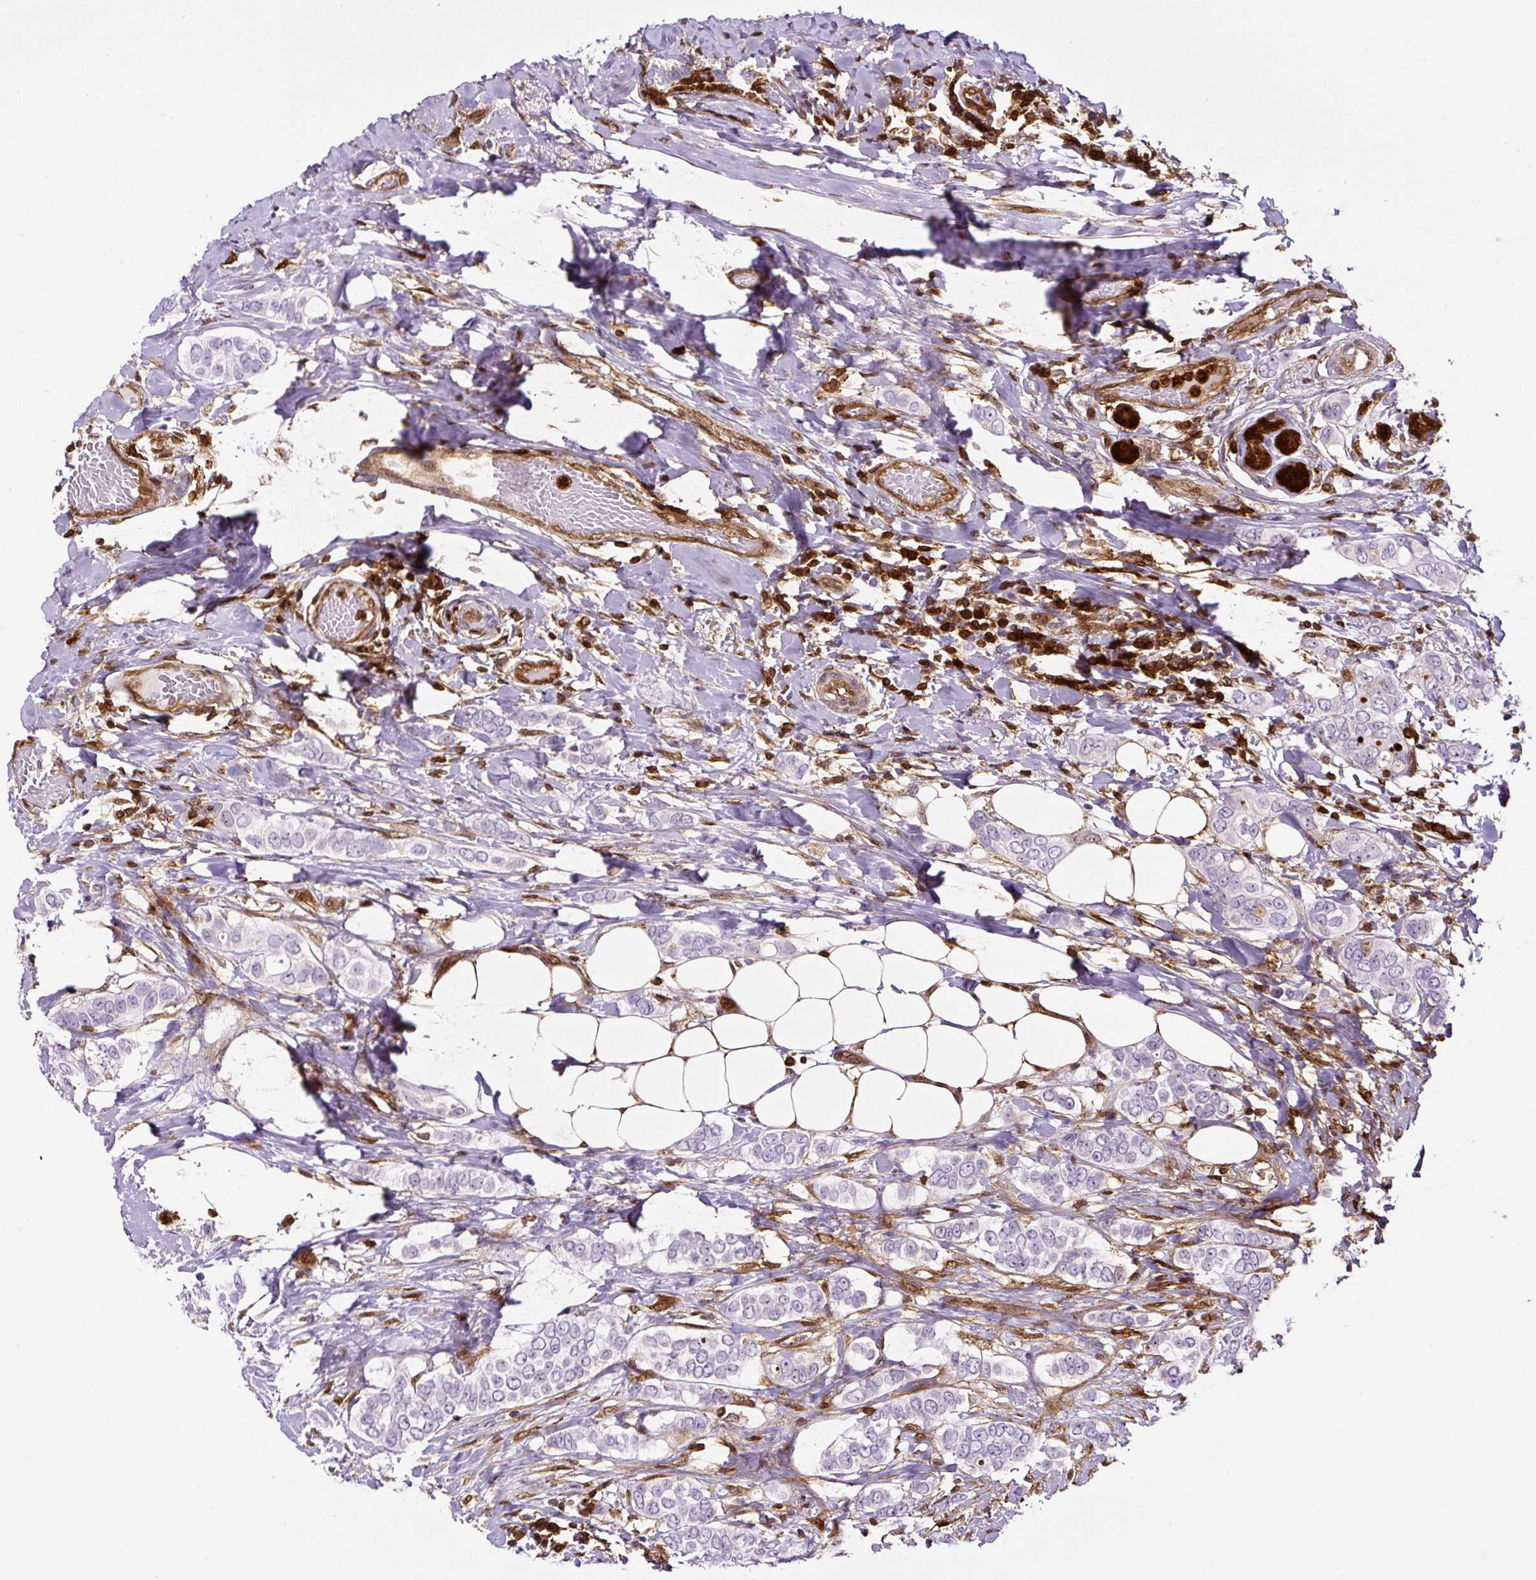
{"staining": {"intensity": "negative", "quantity": "none", "location": "none"}, "tissue": "breast cancer", "cell_type": "Tumor cells", "image_type": "cancer", "snomed": [{"axis": "morphology", "description": "Lobular carcinoma"}, {"axis": "topography", "description": "Breast"}], "caption": "Lobular carcinoma (breast) was stained to show a protein in brown. There is no significant expression in tumor cells. Nuclei are stained in blue.", "gene": "ANXA1", "patient": {"sex": "female", "age": 51}}